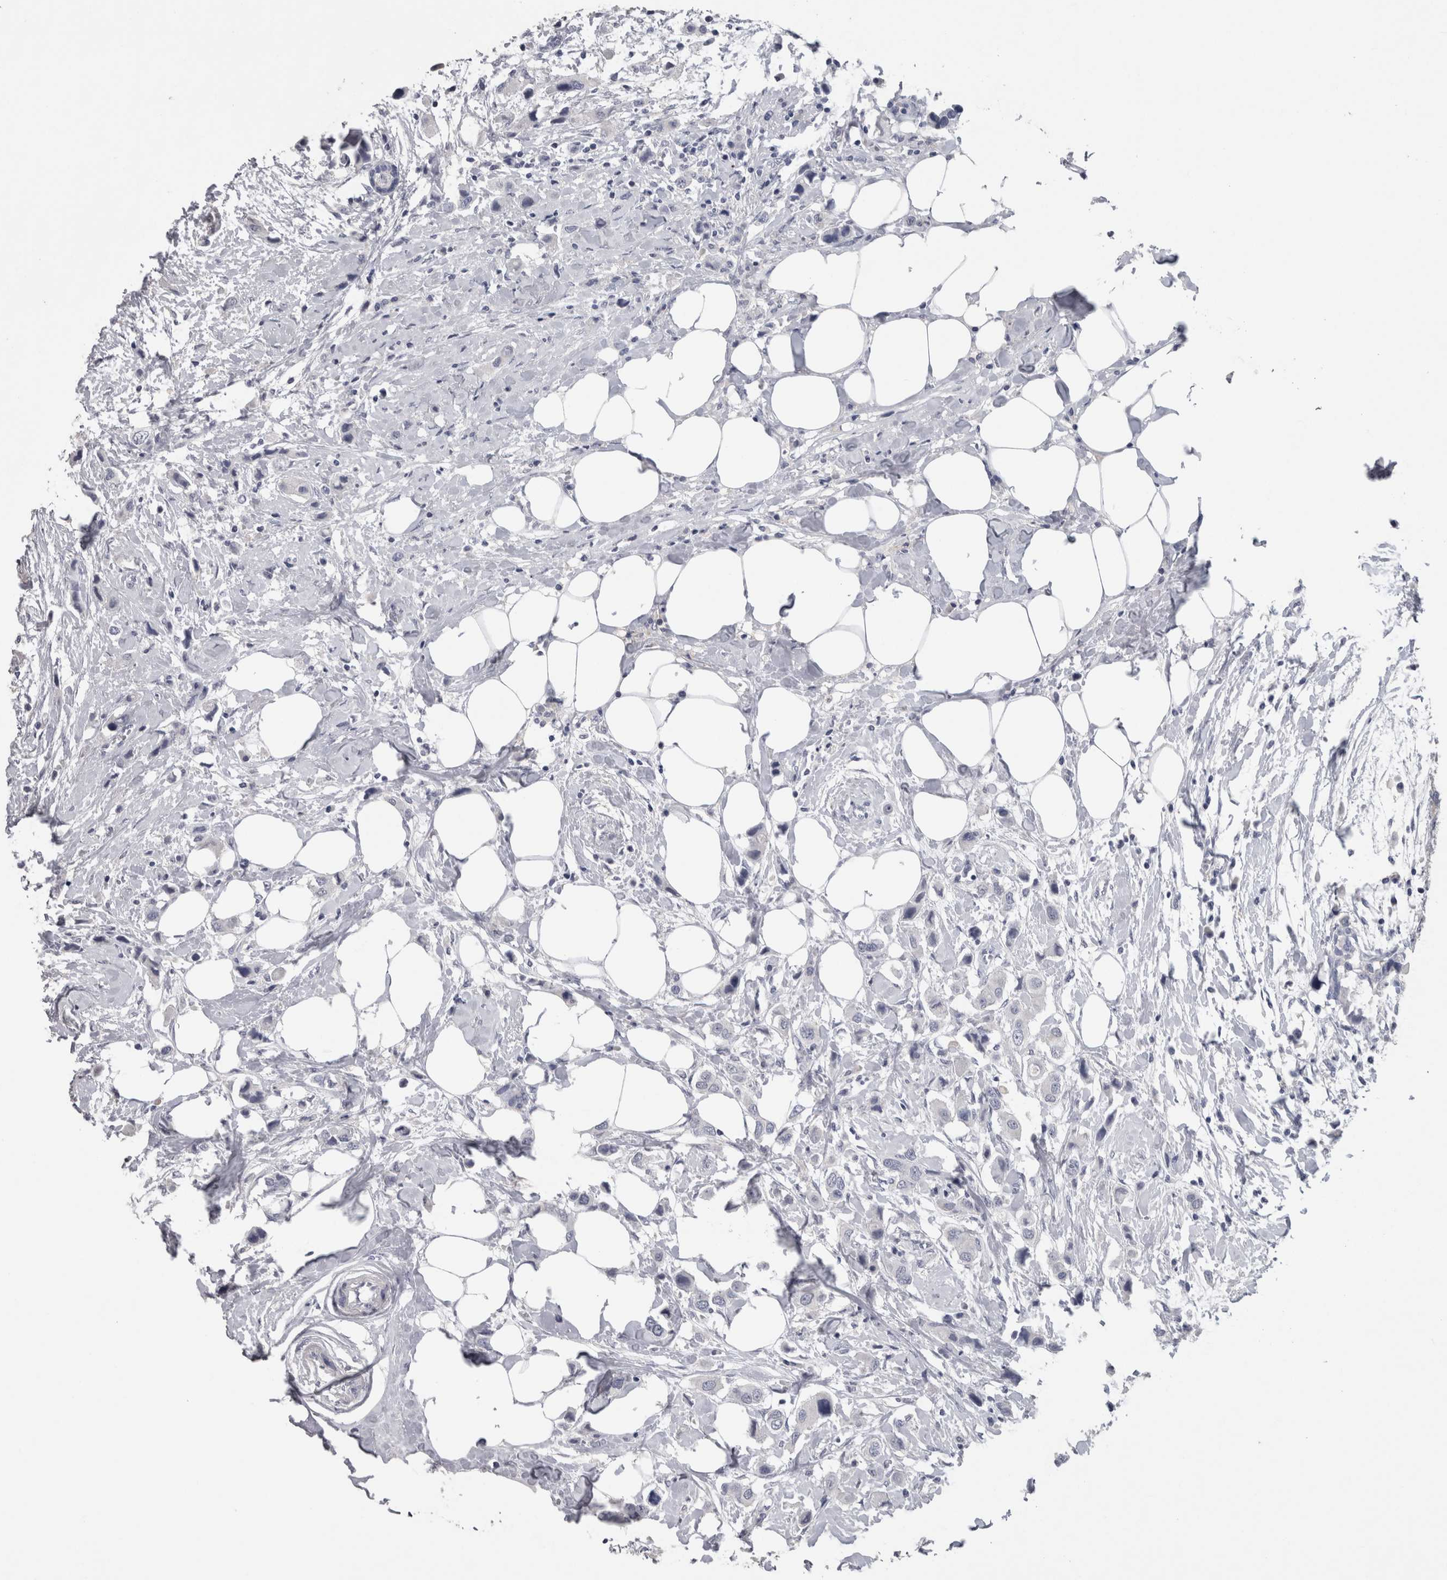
{"staining": {"intensity": "negative", "quantity": "none", "location": "none"}, "tissue": "breast cancer", "cell_type": "Tumor cells", "image_type": "cancer", "snomed": [{"axis": "morphology", "description": "Normal tissue, NOS"}, {"axis": "morphology", "description": "Duct carcinoma"}, {"axis": "topography", "description": "Breast"}], "caption": "Immunohistochemistry (IHC) histopathology image of neoplastic tissue: breast cancer (intraductal carcinoma) stained with DAB reveals no significant protein expression in tumor cells.", "gene": "CA8", "patient": {"sex": "female", "age": 50}}